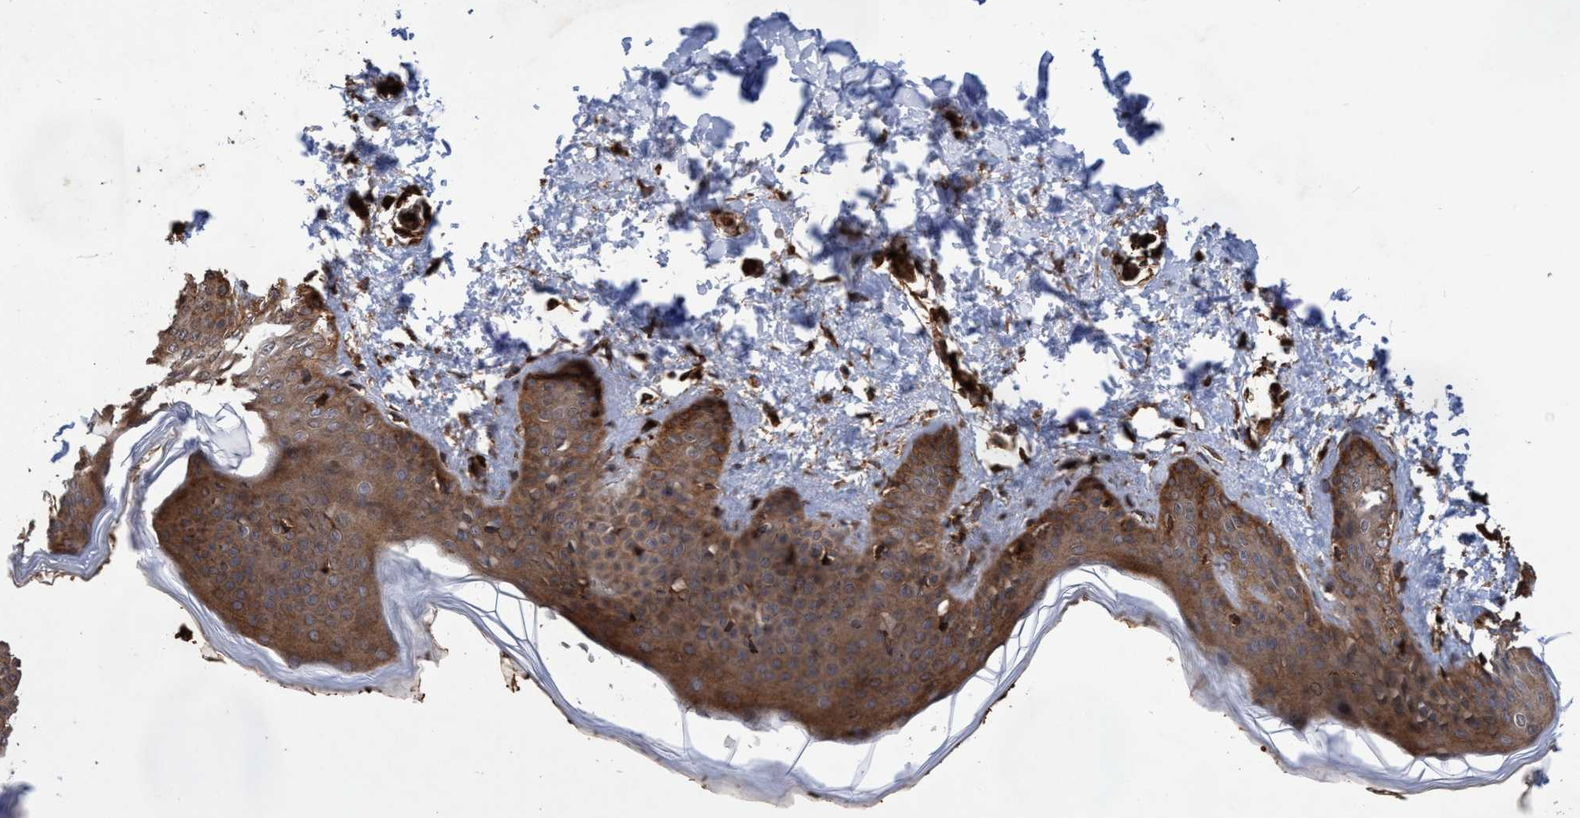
{"staining": {"intensity": "strong", "quantity": ">75%", "location": "cytoplasmic/membranous"}, "tissue": "skin", "cell_type": "Fibroblasts", "image_type": "normal", "snomed": [{"axis": "morphology", "description": "Normal tissue, NOS"}, {"axis": "topography", "description": "Skin"}], "caption": "Protein expression analysis of normal skin reveals strong cytoplasmic/membranous expression in approximately >75% of fibroblasts. The protein of interest is stained brown, and the nuclei are stained in blue (DAB IHC with brightfield microscopy, high magnification).", "gene": "CHMP6", "patient": {"sex": "female", "age": 17}}